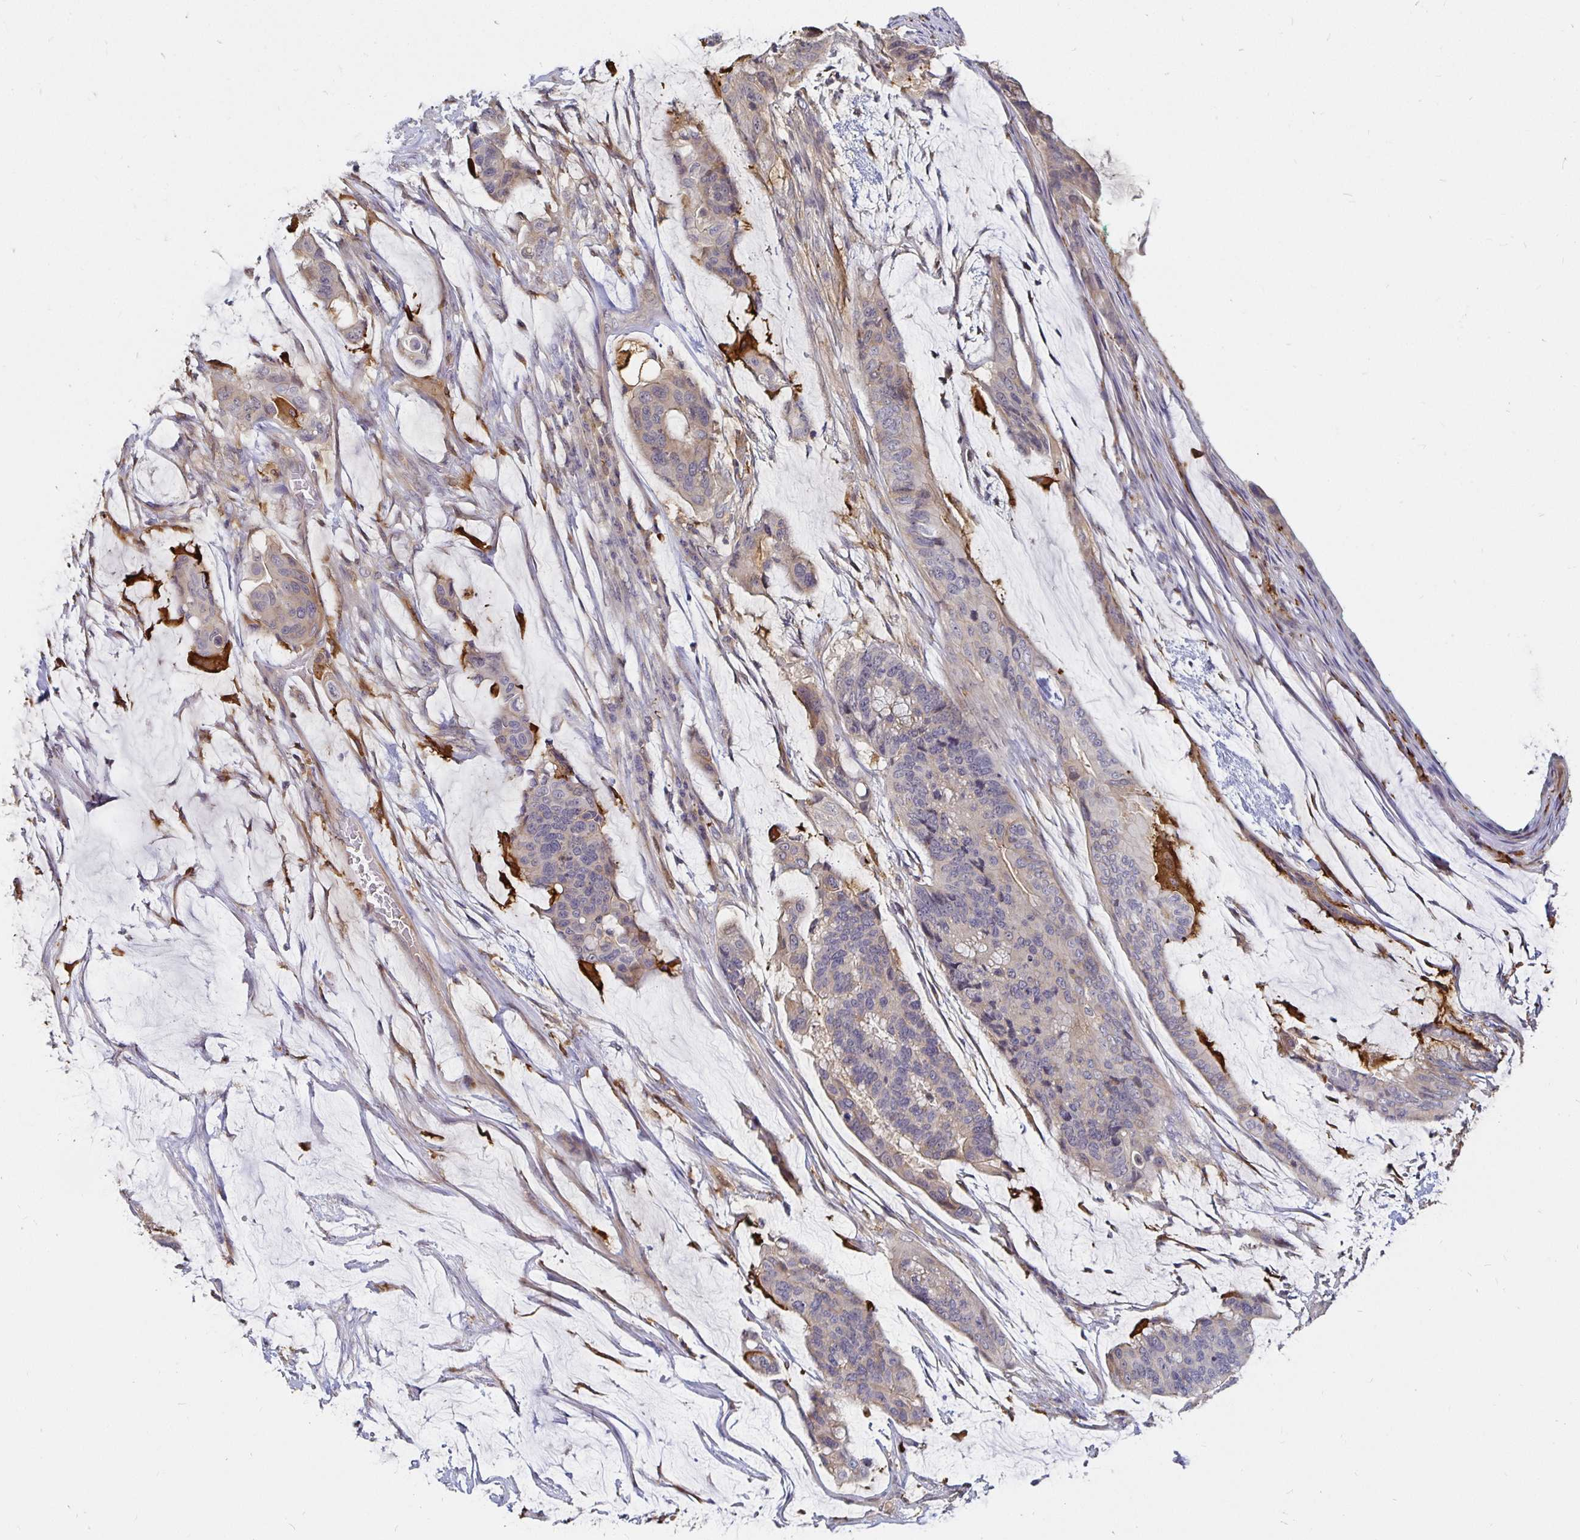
{"staining": {"intensity": "negative", "quantity": "none", "location": "none"}, "tissue": "colorectal cancer", "cell_type": "Tumor cells", "image_type": "cancer", "snomed": [{"axis": "morphology", "description": "Adenocarcinoma, NOS"}, {"axis": "topography", "description": "Rectum"}], "caption": "Colorectal cancer (adenocarcinoma) was stained to show a protein in brown. There is no significant expression in tumor cells. Nuclei are stained in blue.", "gene": "CCDC85A", "patient": {"sex": "female", "age": 59}}